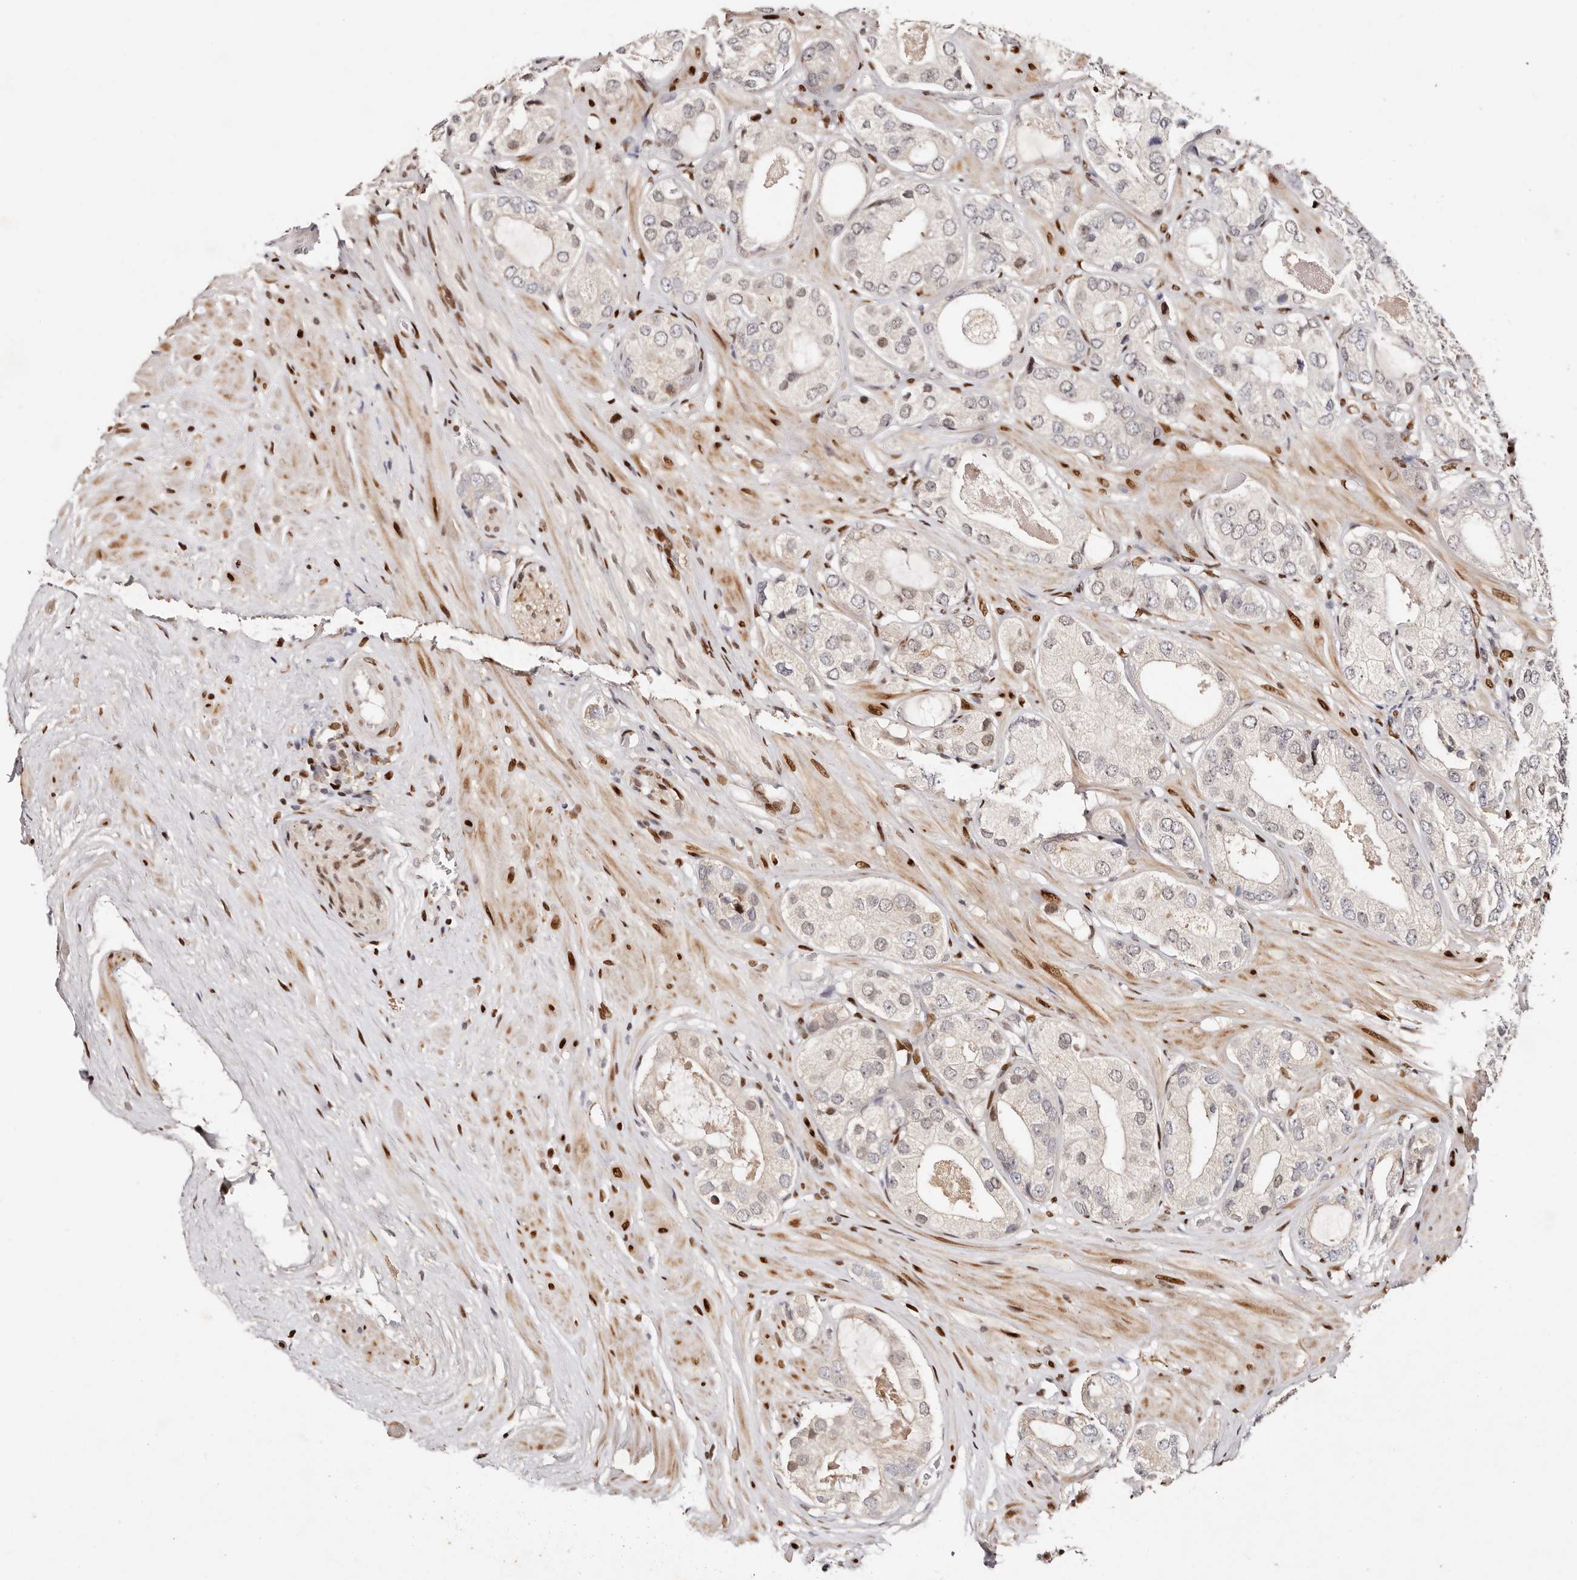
{"staining": {"intensity": "negative", "quantity": "none", "location": "none"}, "tissue": "prostate cancer", "cell_type": "Tumor cells", "image_type": "cancer", "snomed": [{"axis": "morphology", "description": "Adenocarcinoma, High grade"}, {"axis": "topography", "description": "Prostate"}], "caption": "High magnification brightfield microscopy of prostate cancer (adenocarcinoma (high-grade)) stained with DAB (brown) and counterstained with hematoxylin (blue): tumor cells show no significant expression.", "gene": "IQGAP3", "patient": {"sex": "male", "age": 59}}